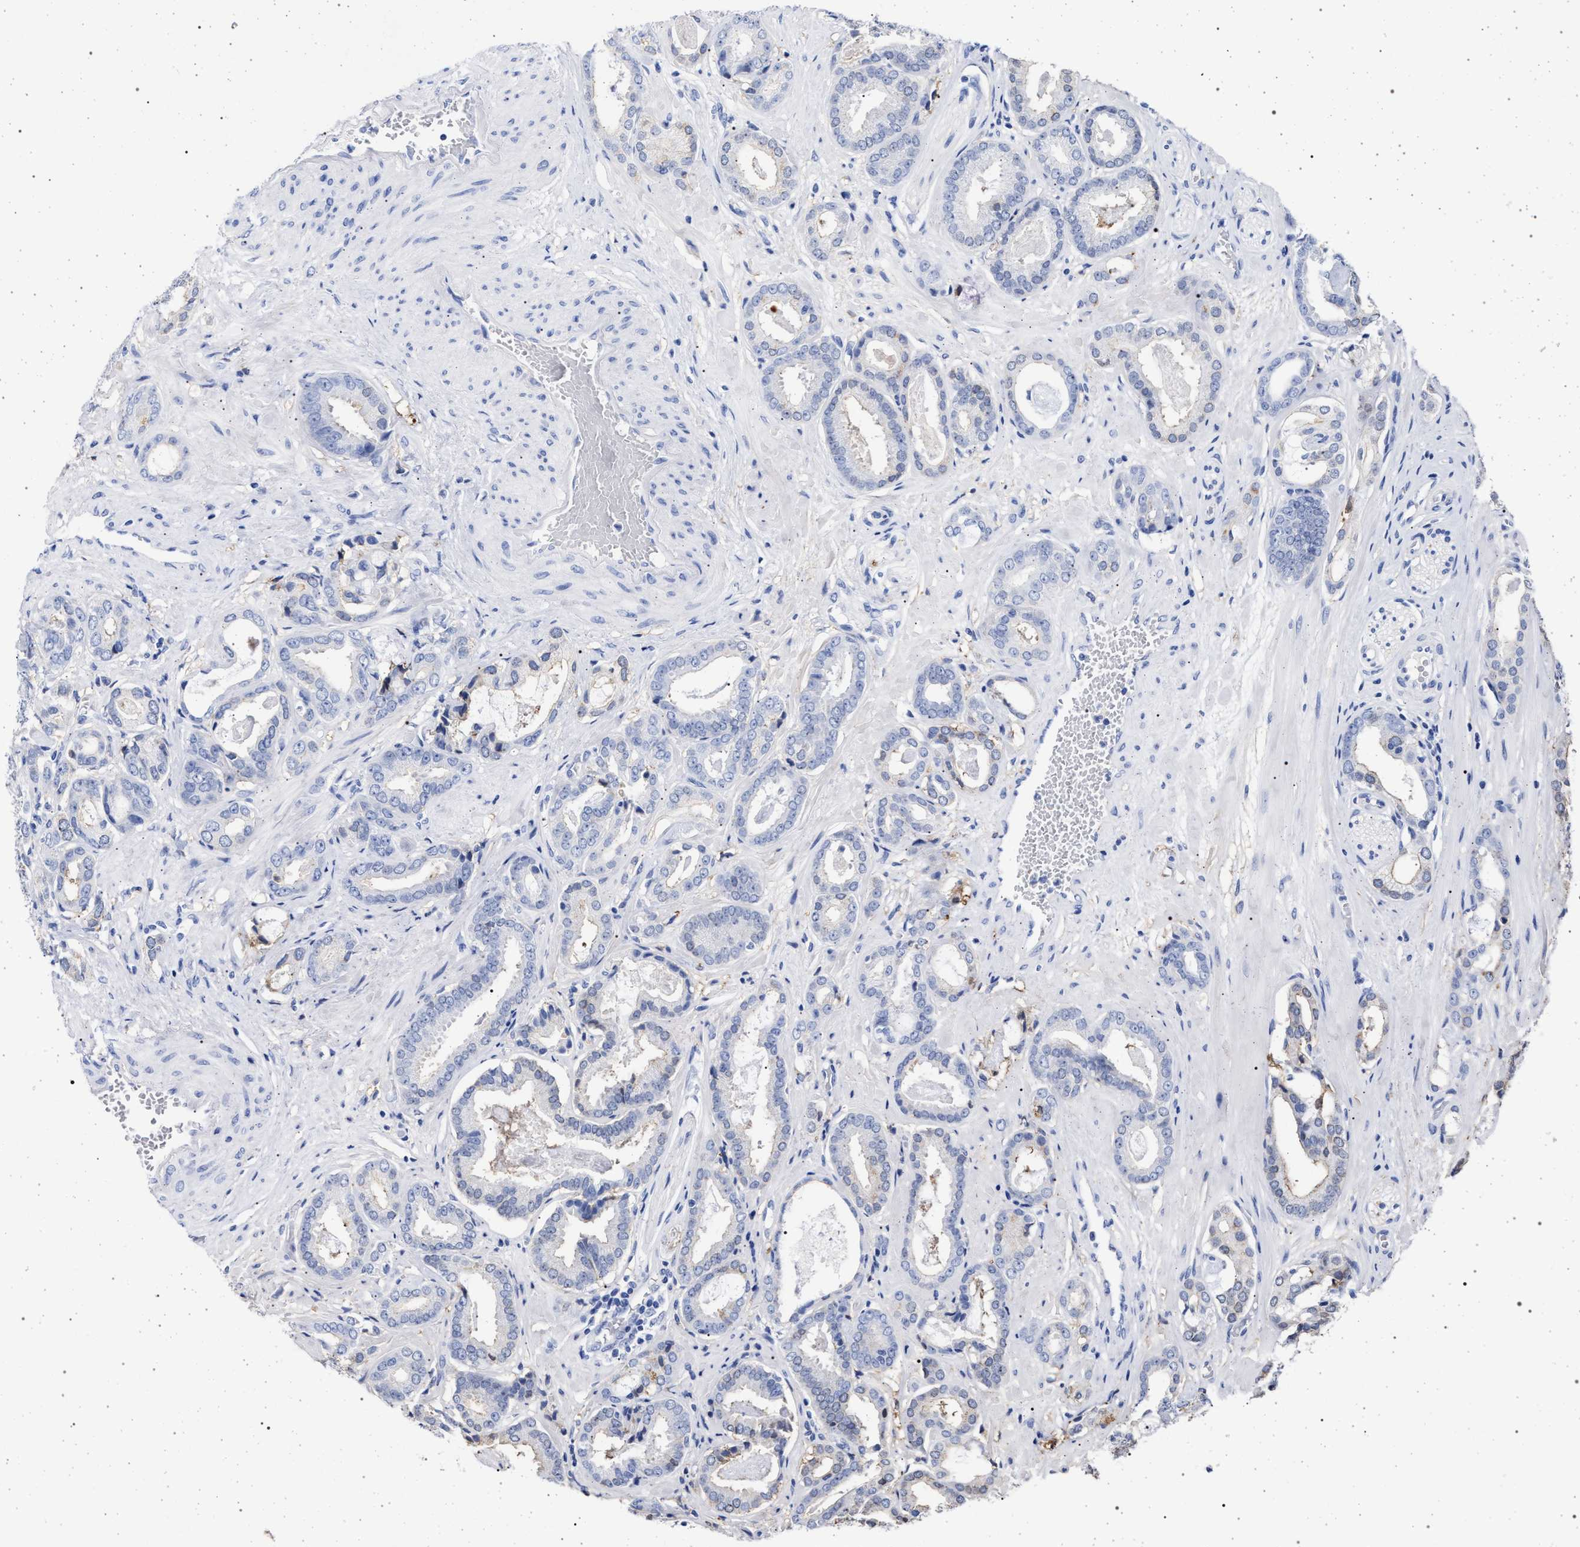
{"staining": {"intensity": "negative", "quantity": "none", "location": "none"}, "tissue": "prostate cancer", "cell_type": "Tumor cells", "image_type": "cancer", "snomed": [{"axis": "morphology", "description": "Adenocarcinoma, Low grade"}, {"axis": "topography", "description": "Prostate"}], "caption": "High magnification brightfield microscopy of low-grade adenocarcinoma (prostate) stained with DAB (3,3'-diaminobenzidine) (brown) and counterstained with hematoxylin (blue): tumor cells show no significant expression. (DAB IHC, high magnification).", "gene": "PLG", "patient": {"sex": "male", "age": 53}}